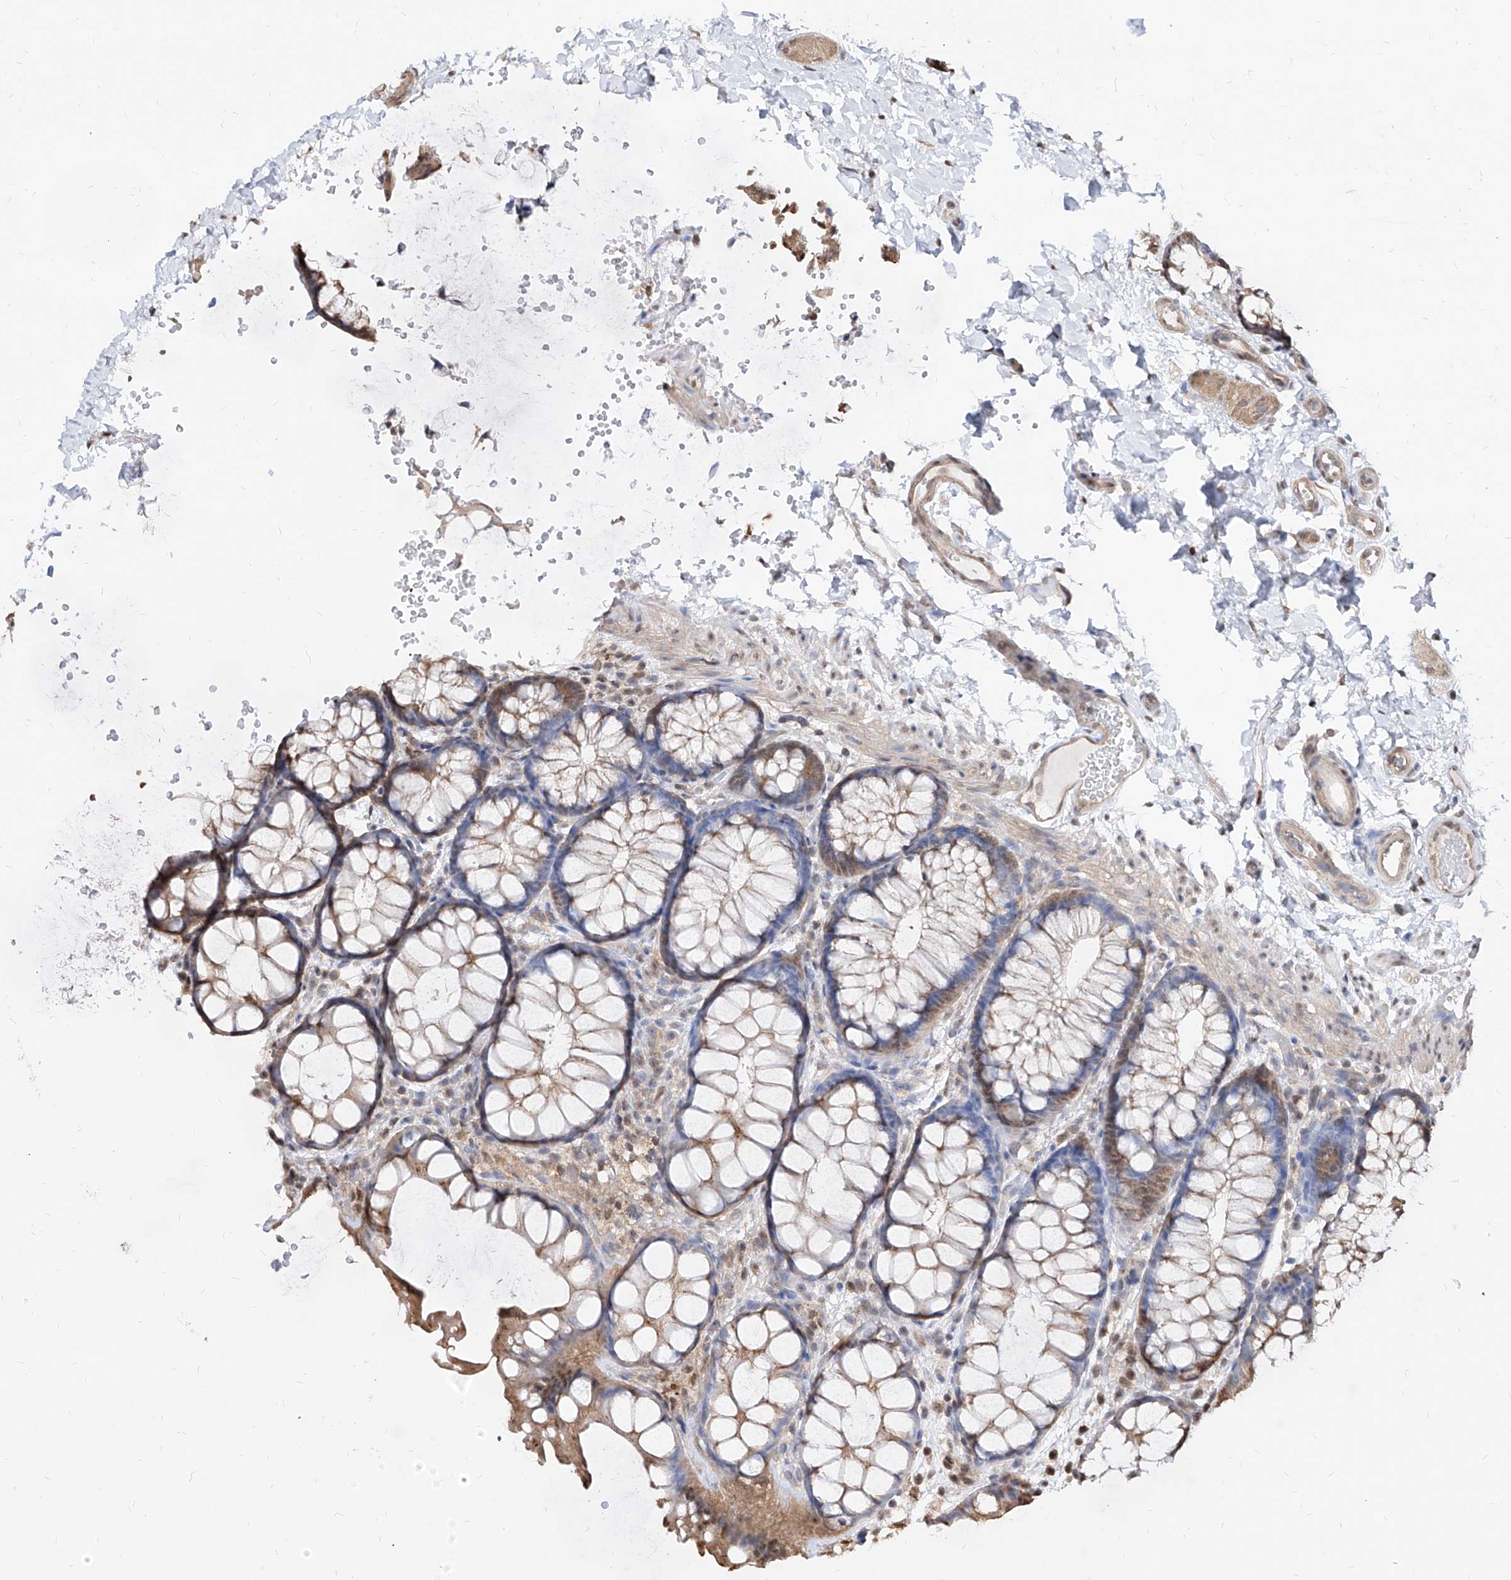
{"staining": {"intensity": "moderate", "quantity": "25%-75%", "location": "cytoplasmic/membranous"}, "tissue": "colon", "cell_type": "Endothelial cells", "image_type": "normal", "snomed": [{"axis": "morphology", "description": "Normal tissue, NOS"}, {"axis": "topography", "description": "Colon"}], "caption": "There is medium levels of moderate cytoplasmic/membranous expression in endothelial cells of normal colon, as demonstrated by immunohistochemical staining (brown color).", "gene": "C8orf82", "patient": {"sex": "male", "age": 47}}